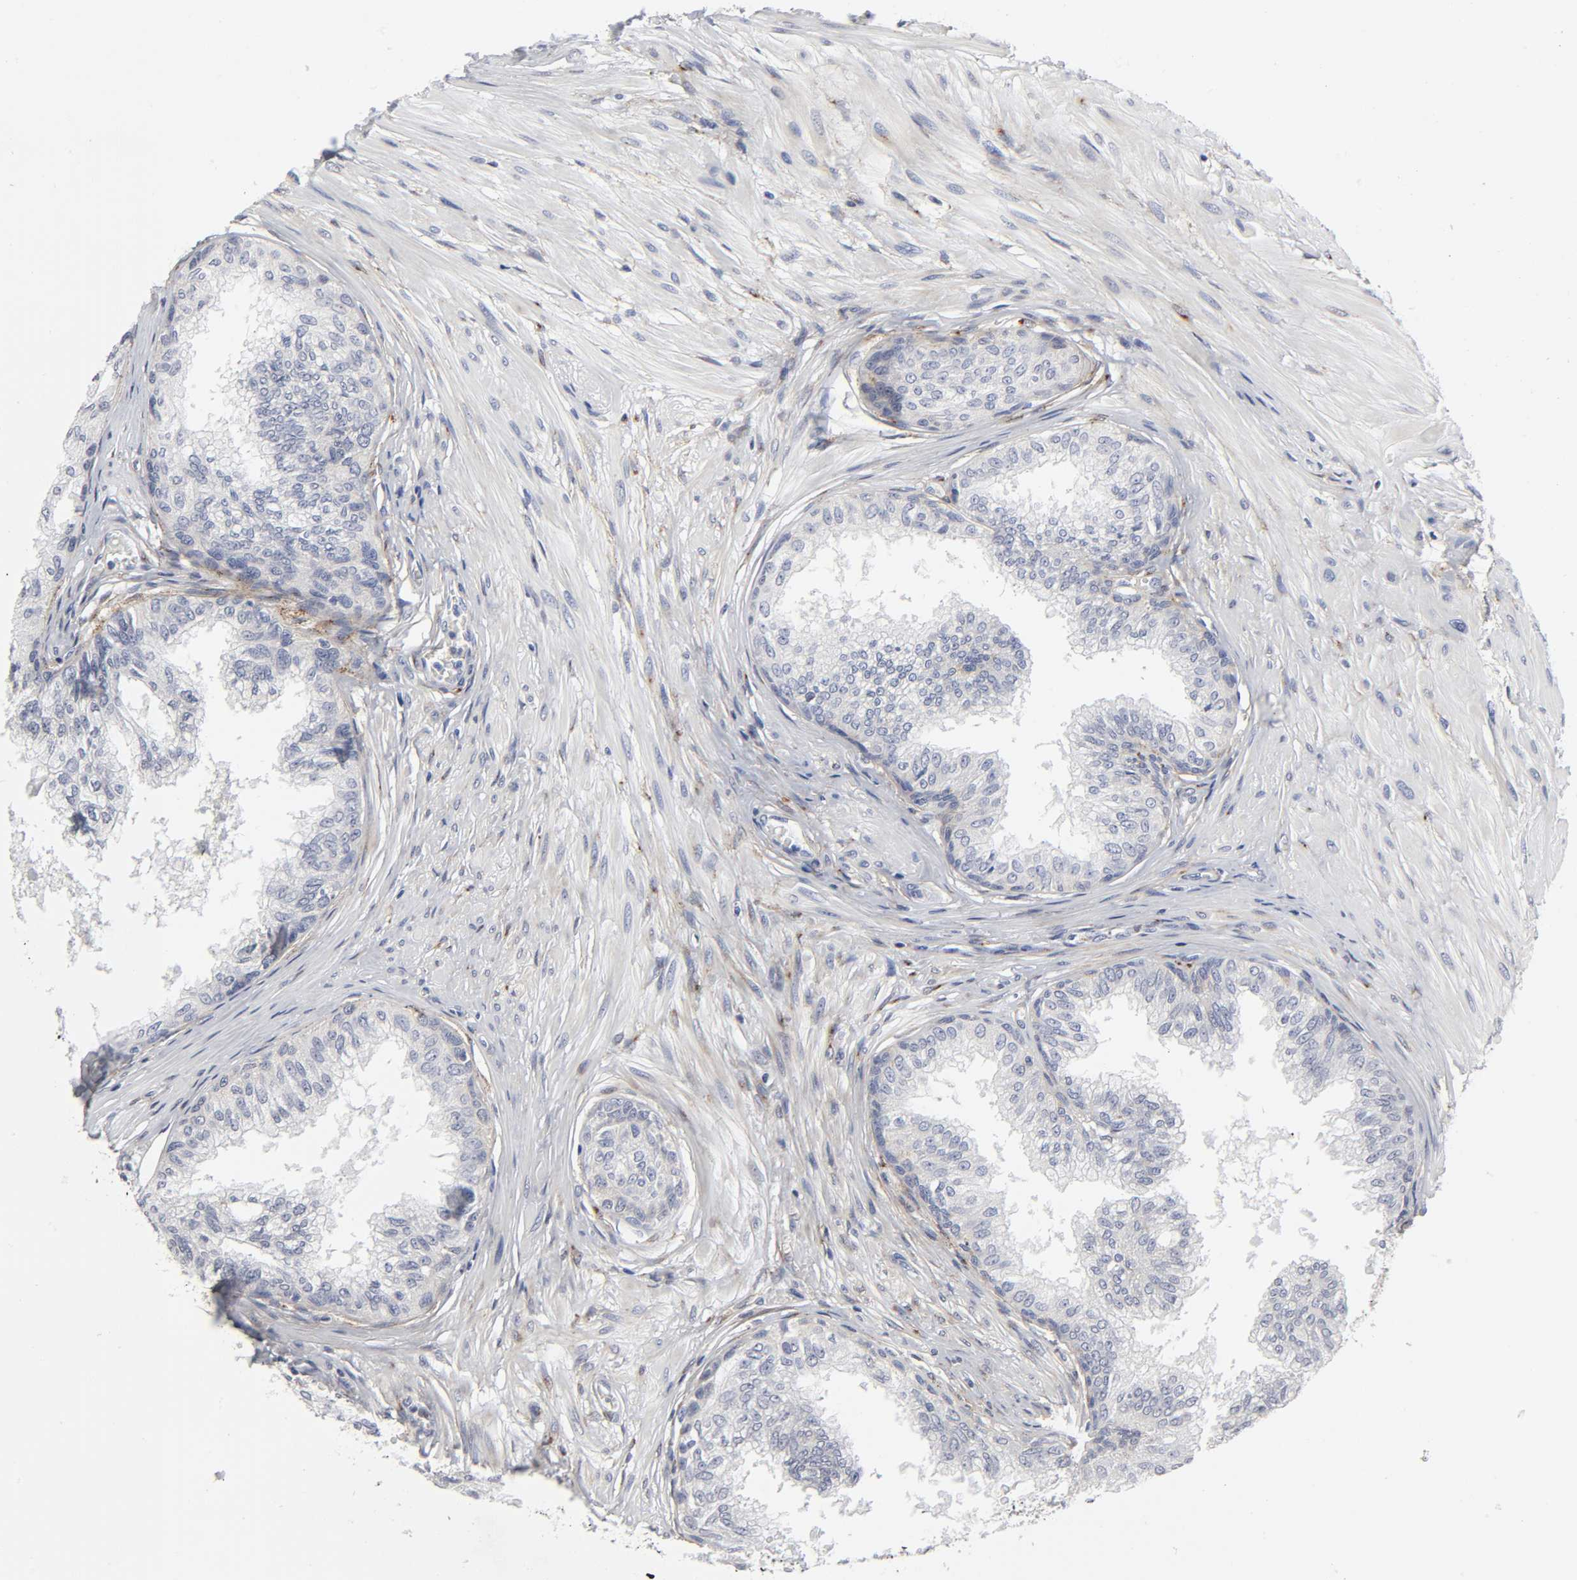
{"staining": {"intensity": "negative", "quantity": "none", "location": "none"}, "tissue": "prostate", "cell_type": "Glandular cells", "image_type": "normal", "snomed": [{"axis": "morphology", "description": "Normal tissue, NOS"}, {"axis": "topography", "description": "Prostate"}, {"axis": "topography", "description": "Seminal veicle"}], "caption": "IHC photomicrograph of unremarkable human prostate stained for a protein (brown), which reveals no positivity in glandular cells. The staining was performed using DAB to visualize the protein expression in brown, while the nuclei were stained in blue with hematoxylin (Magnification: 20x).", "gene": "LRP1", "patient": {"sex": "male", "age": 60}}